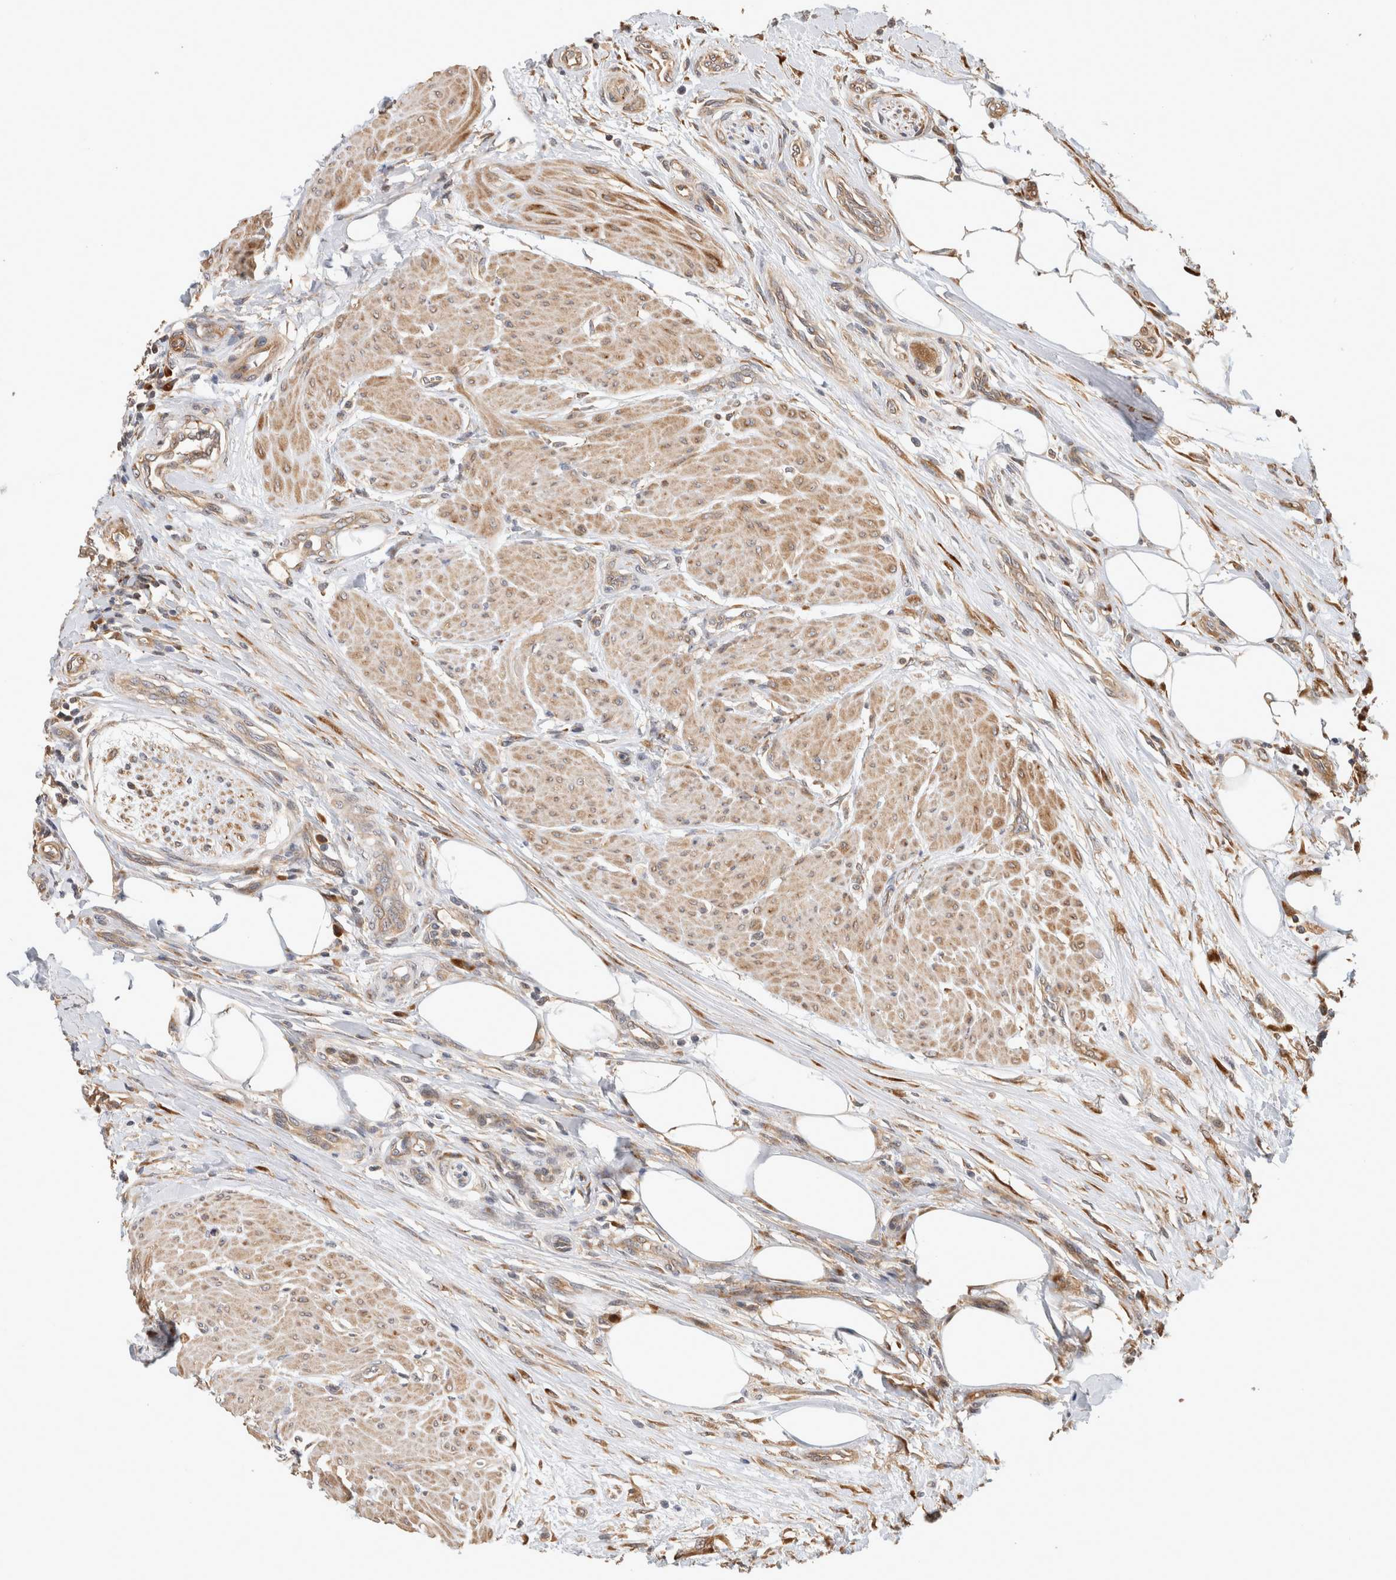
{"staining": {"intensity": "weak", "quantity": ">75%", "location": "cytoplasmic/membranous"}, "tissue": "urothelial cancer", "cell_type": "Tumor cells", "image_type": "cancer", "snomed": [{"axis": "morphology", "description": "Urothelial carcinoma, High grade"}, {"axis": "topography", "description": "Urinary bladder"}], "caption": "A low amount of weak cytoplasmic/membranous expression is appreciated in about >75% of tumor cells in urothelial cancer tissue. (DAB (3,3'-diaminobenzidine) IHC, brown staining for protein, blue staining for nuclei).", "gene": "PCDHB15", "patient": {"sex": "male", "age": 35}}